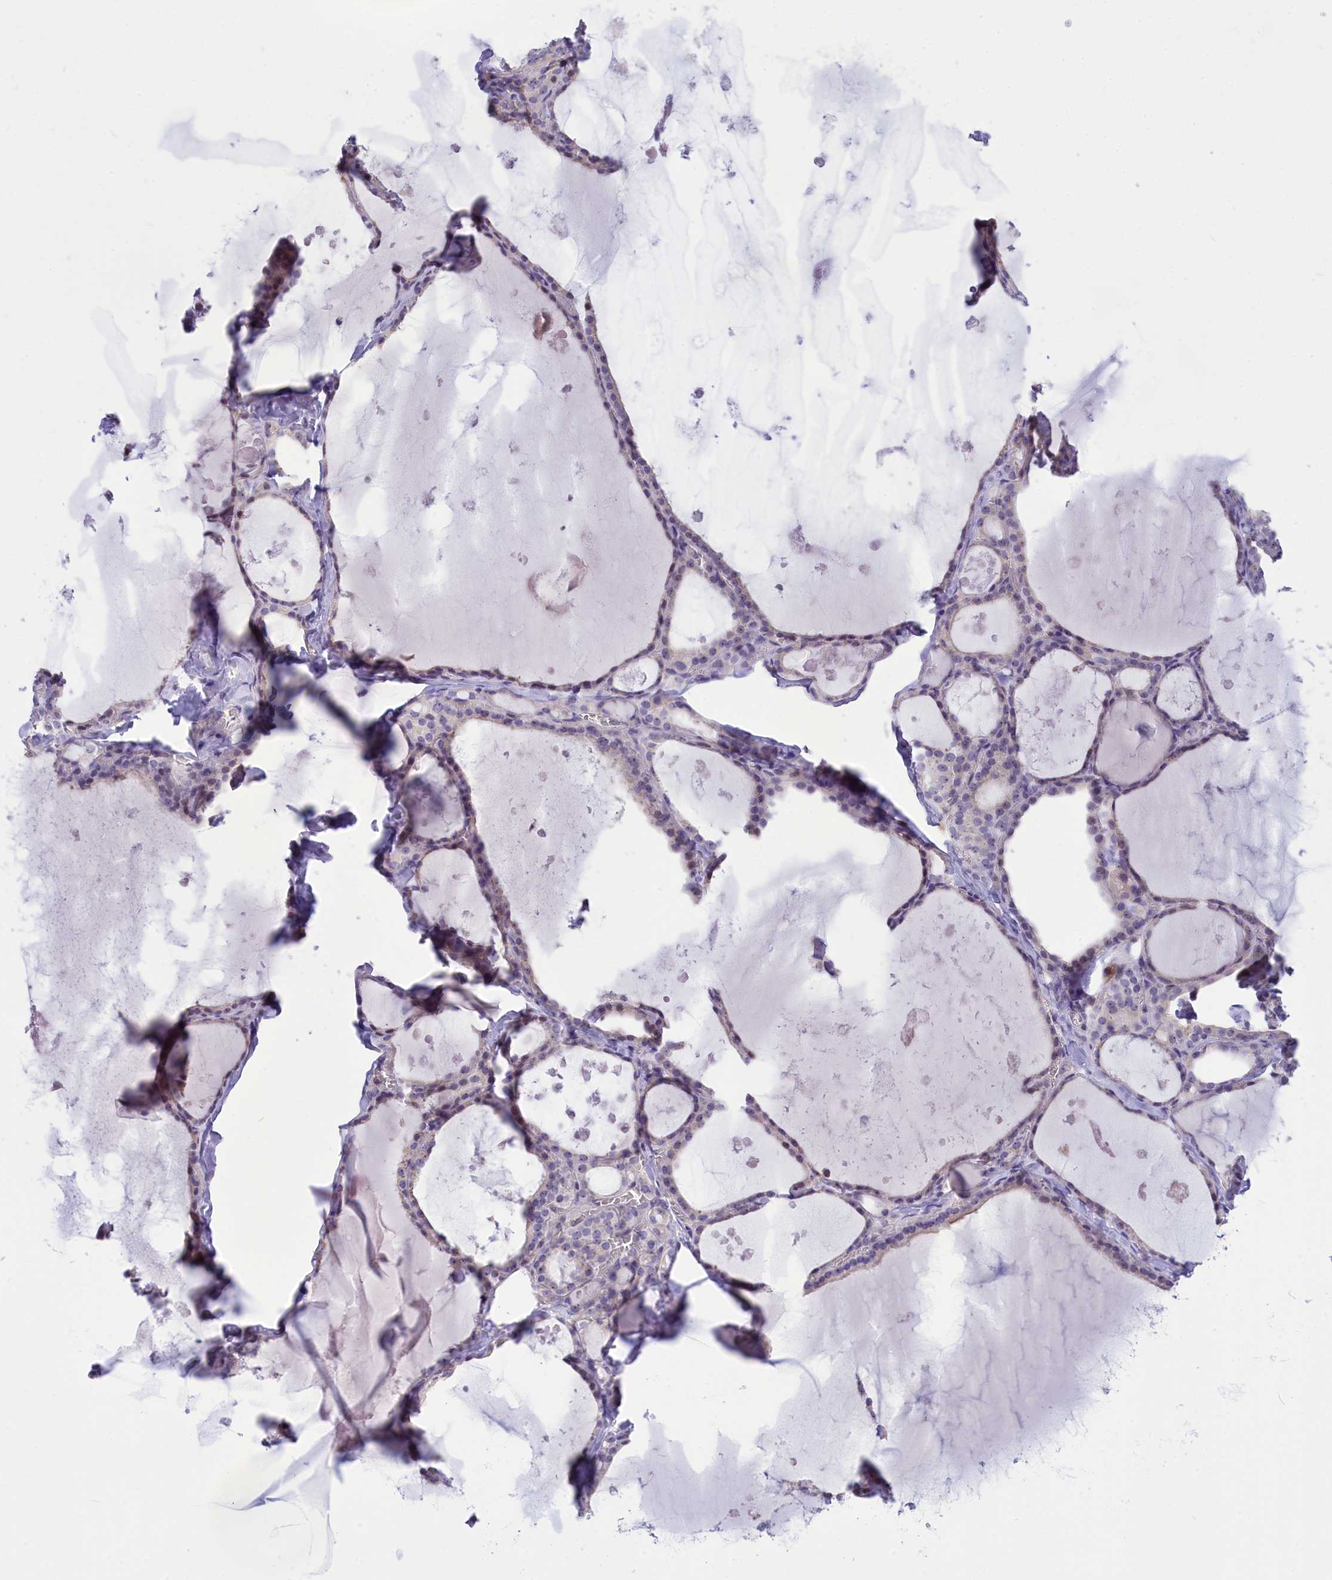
{"staining": {"intensity": "negative", "quantity": "none", "location": "none"}, "tissue": "thyroid gland", "cell_type": "Glandular cells", "image_type": "normal", "snomed": [{"axis": "morphology", "description": "Normal tissue, NOS"}, {"axis": "topography", "description": "Thyroid gland"}], "caption": "A histopathology image of thyroid gland stained for a protein reveals no brown staining in glandular cells. (Immunohistochemistry (ihc), brightfield microscopy, high magnification).", "gene": "DCAF16", "patient": {"sex": "male", "age": 56}}